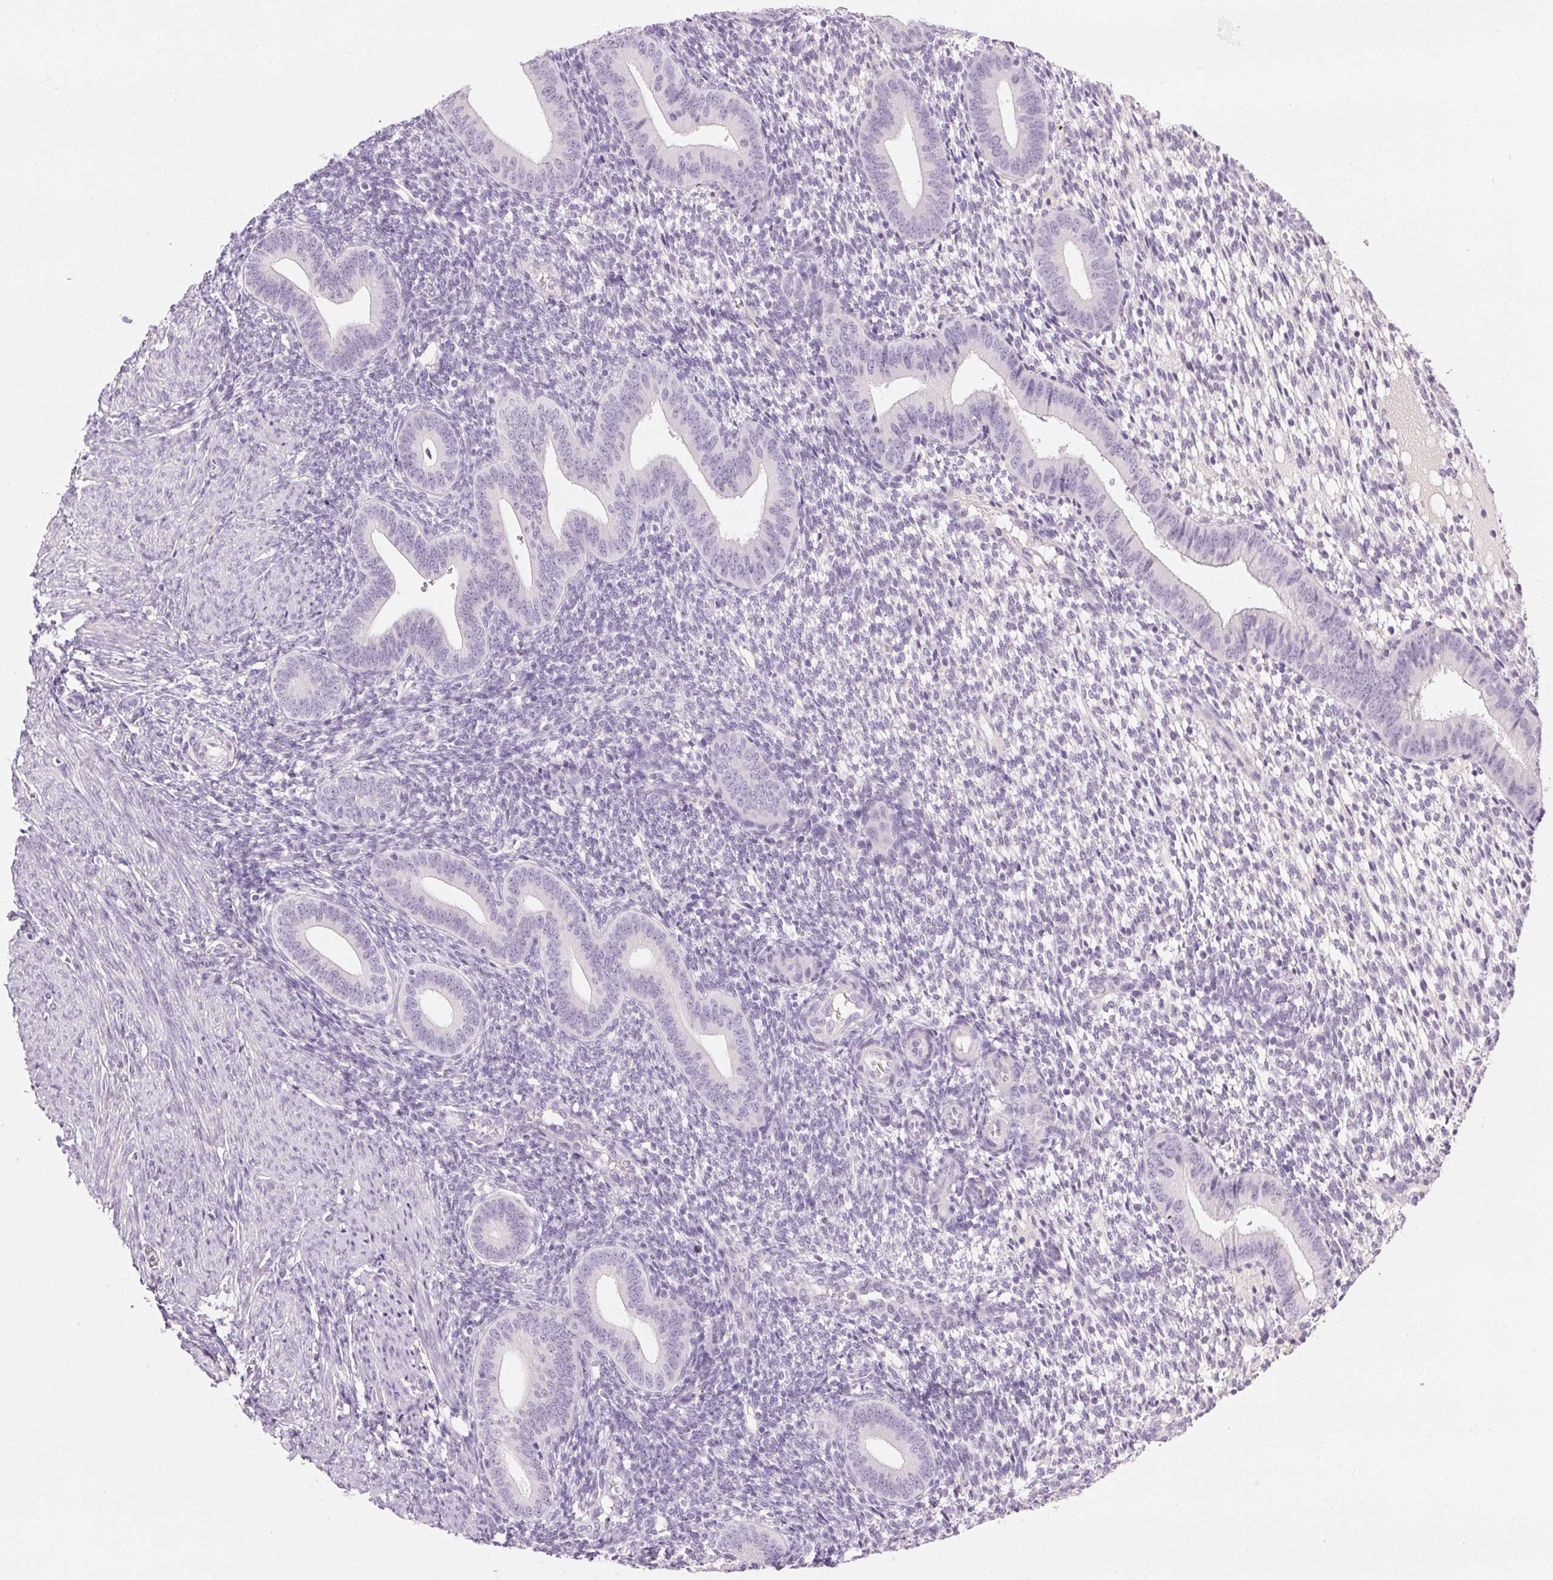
{"staining": {"intensity": "negative", "quantity": "none", "location": "none"}, "tissue": "endometrium", "cell_type": "Cells in endometrial stroma", "image_type": "normal", "snomed": [{"axis": "morphology", "description": "Normal tissue, NOS"}, {"axis": "topography", "description": "Endometrium"}], "caption": "IHC of normal human endometrium displays no expression in cells in endometrial stroma.", "gene": "RPTN", "patient": {"sex": "female", "age": 40}}